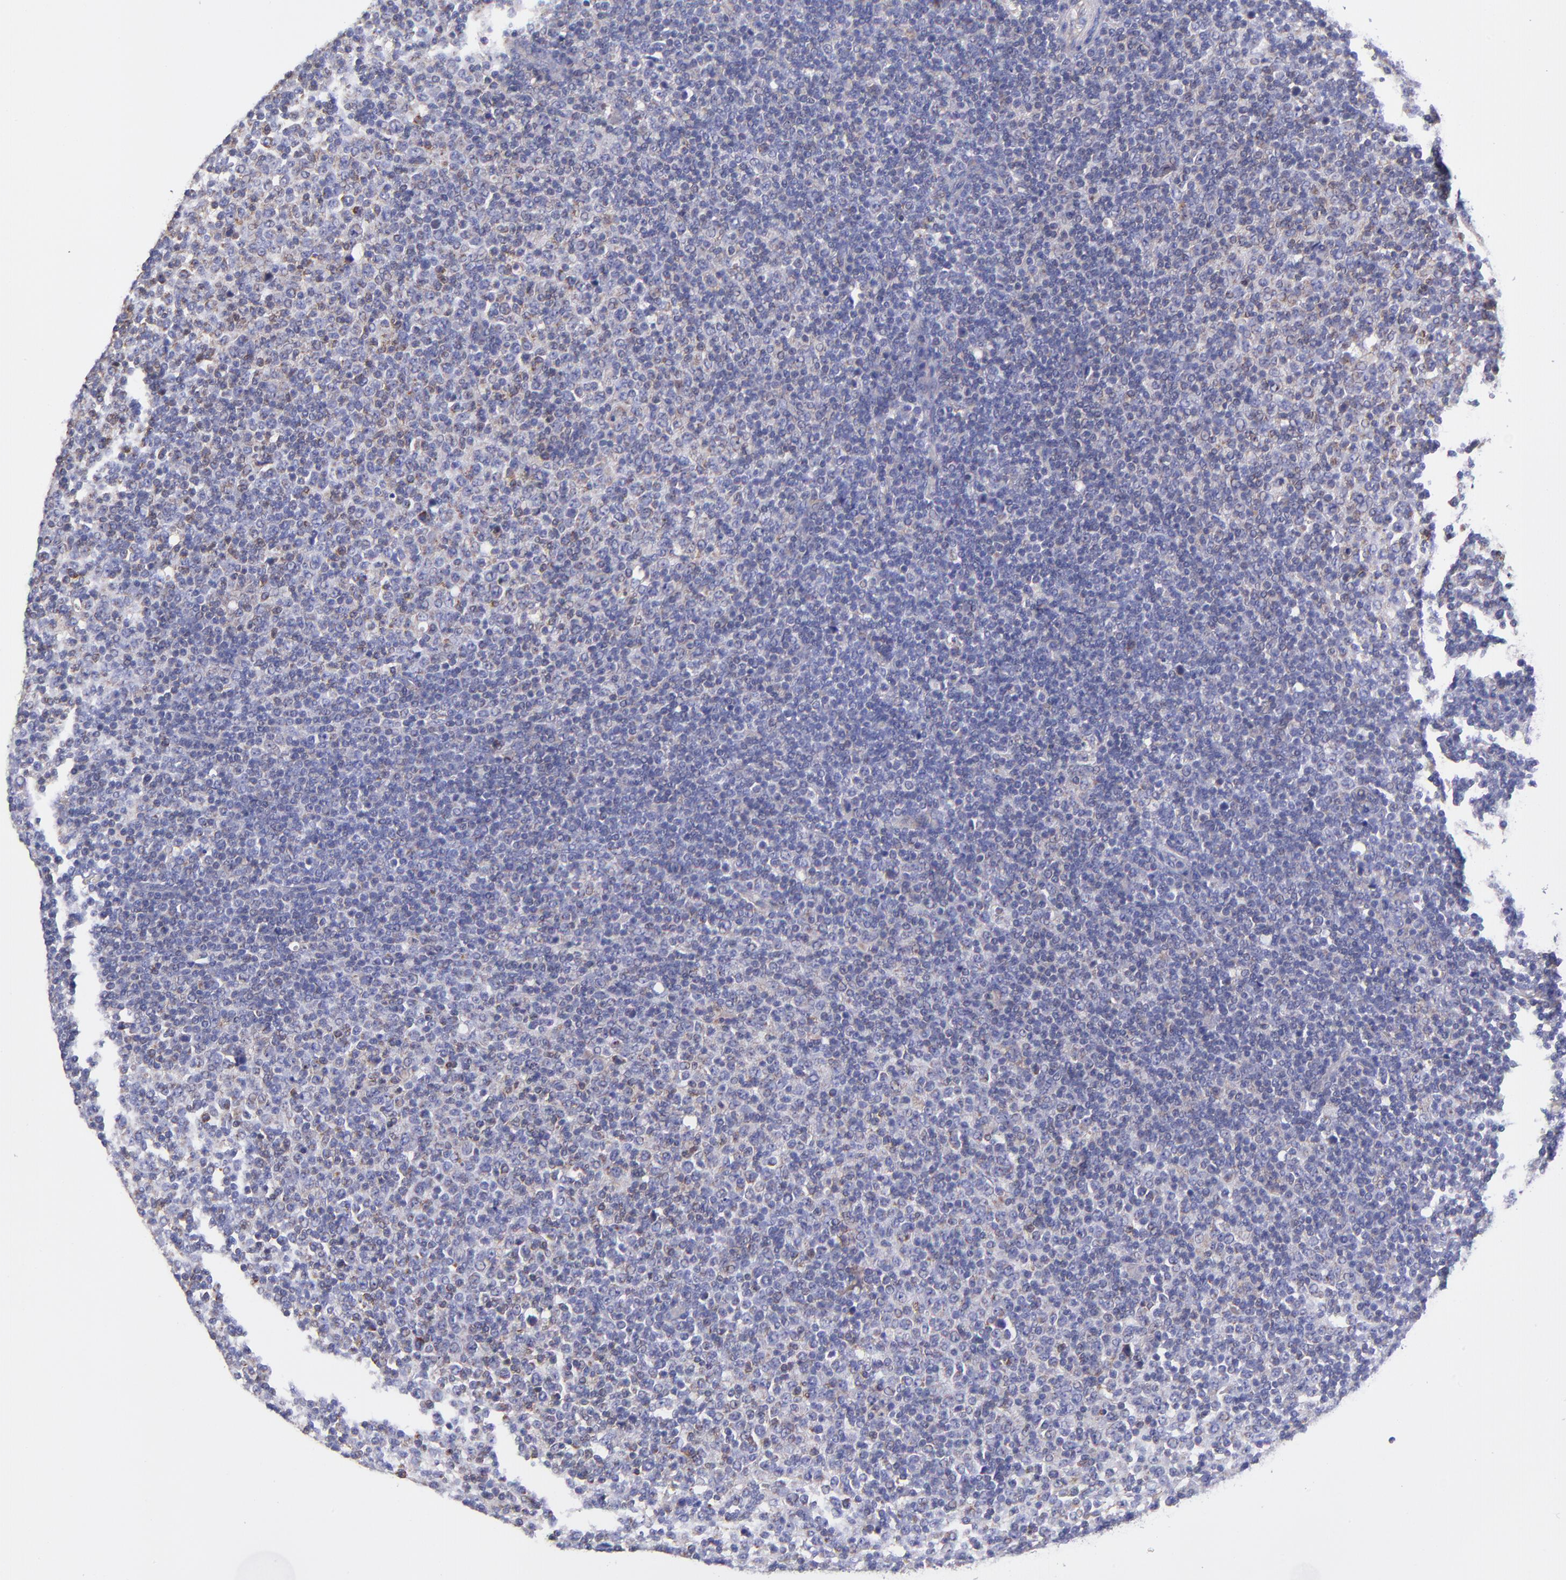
{"staining": {"intensity": "weak", "quantity": "<25%", "location": "cytoplasmic/membranous"}, "tissue": "lymphoma", "cell_type": "Tumor cells", "image_type": "cancer", "snomed": [{"axis": "morphology", "description": "Malignant lymphoma, non-Hodgkin's type, Low grade"}, {"axis": "topography", "description": "Lymph node"}], "caption": "DAB (3,3'-diaminobenzidine) immunohistochemical staining of human malignant lymphoma, non-Hodgkin's type (low-grade) exhibits no significant expression in tumor cells.", "gene": "NDUFB7", "patient": {"sex": "male", "age": 70}}